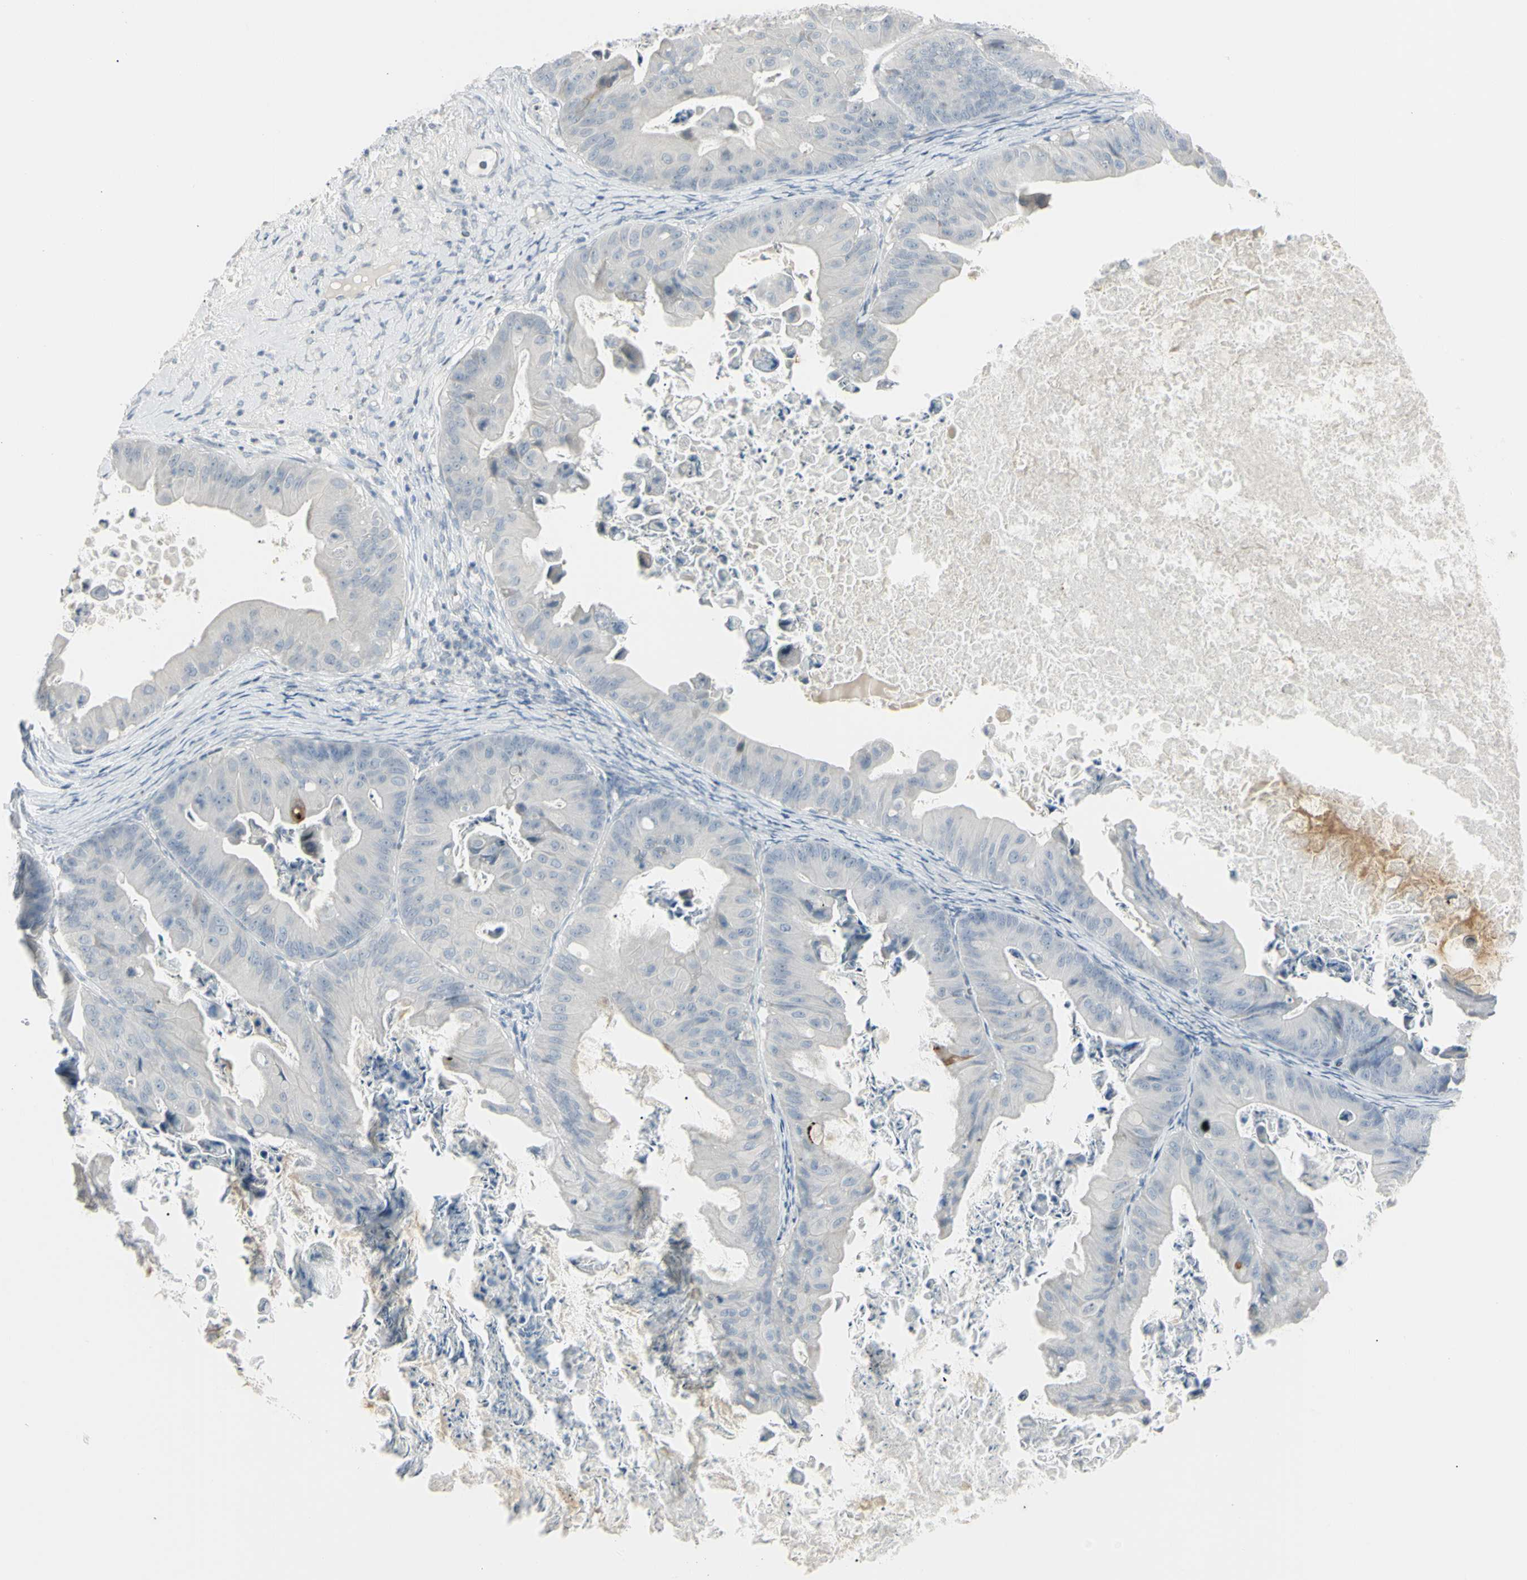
{"staining": {"intensity": "negative", "quantity": "none", "location": "none"}, "tissue": "ovarian cancer", "cell_type": "Tumor cells", "image_type": "cancer", "snomed": [{"axis": "morphology", "description": "Cystadenocarcinoma, mucinous, NOS"}, {"axis": "topography", "description": "Ovary"}], "caption": "Immunohistochemistry of human ovarian cancer shows no positivity in tumor cells.", "gene": "PIP", "patient": {"sex": "female", "age": 37}}